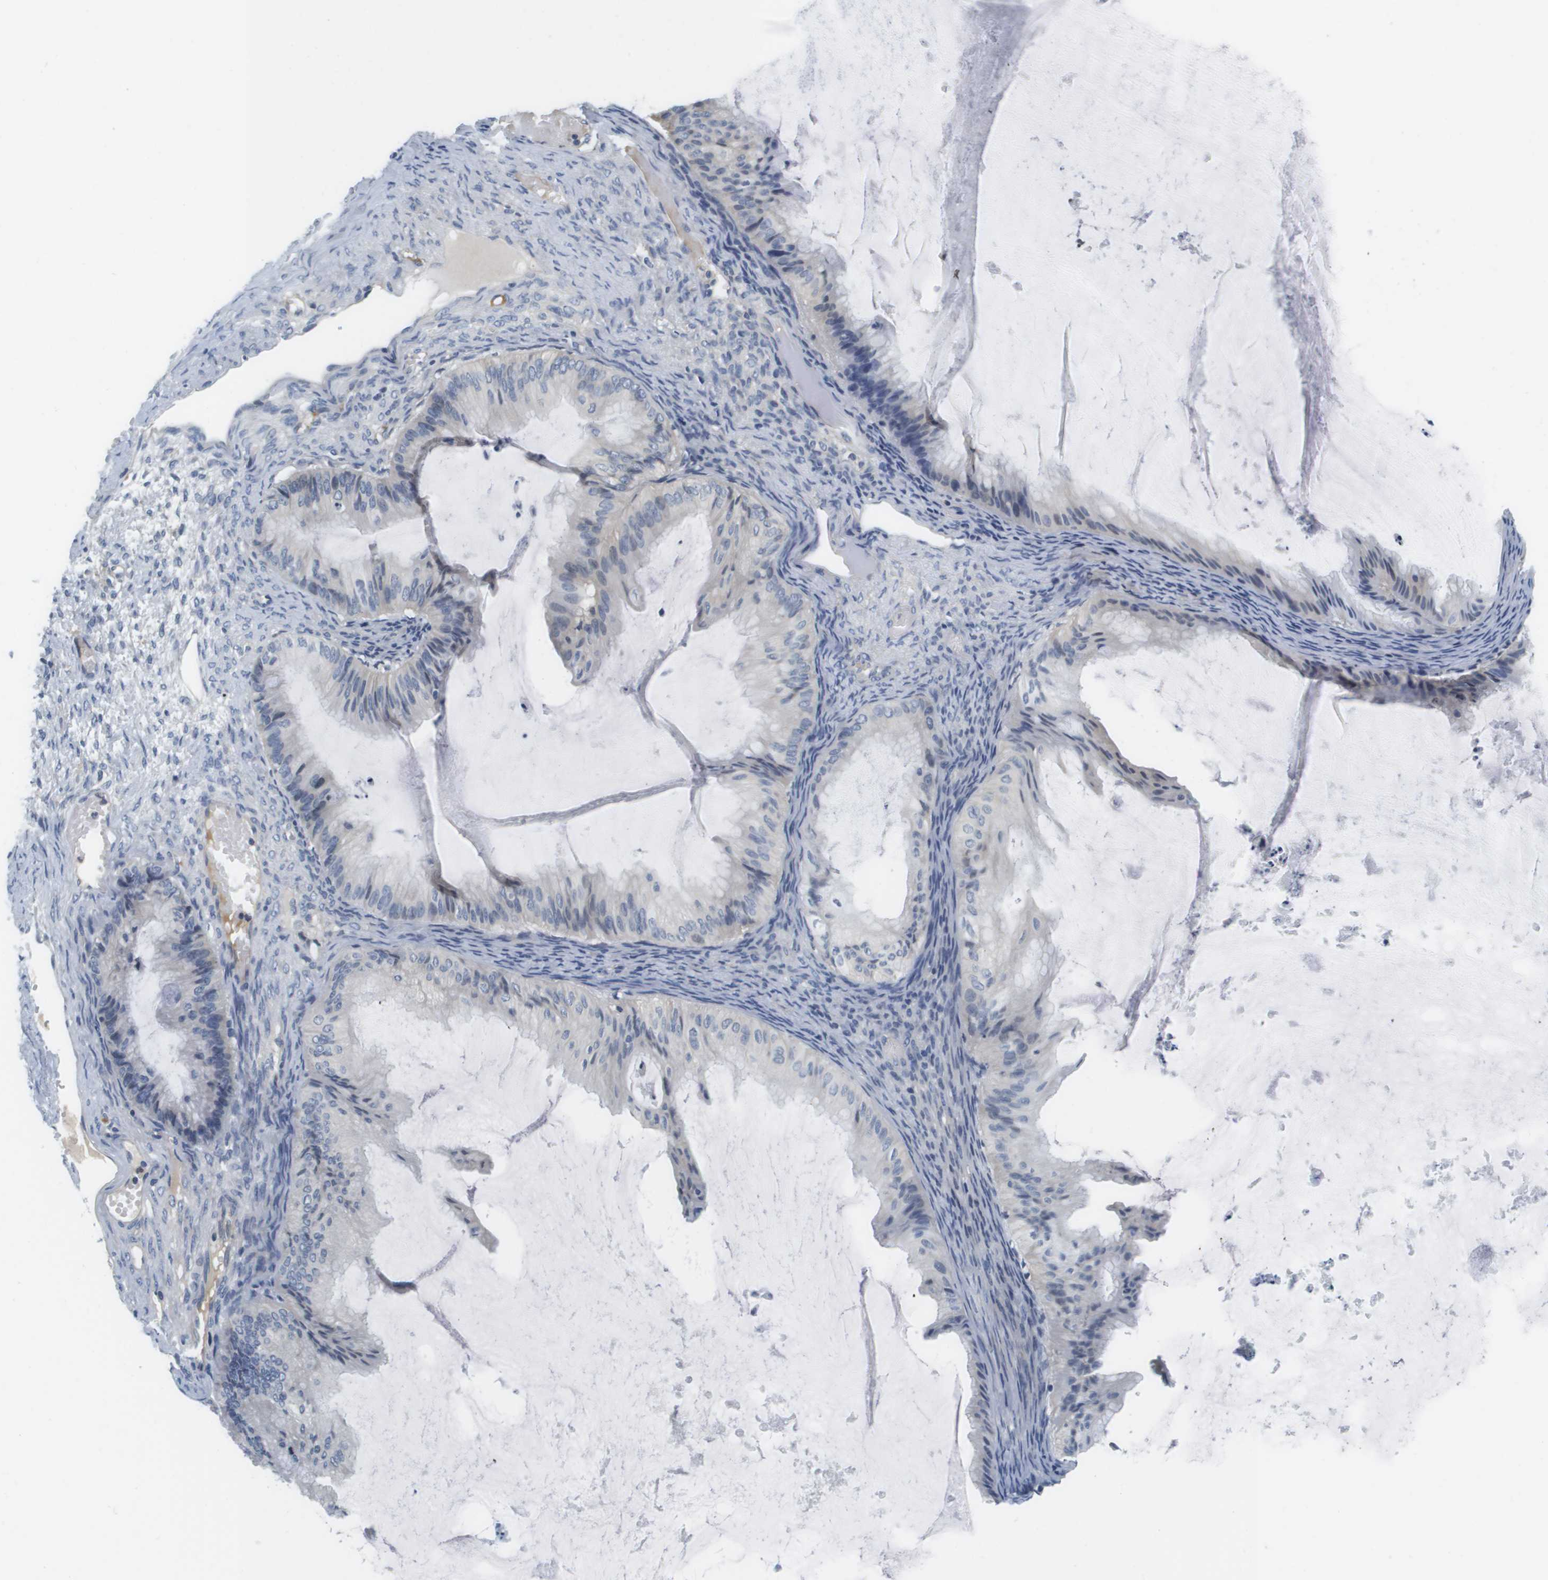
{"staining": {"intensity": "negative", "quantity": "none", "location": "none"}, "tissue": "ovarian cancer", "cell_type": "Tumor cells", "image_type": "cancer", "snomed": [{"axis": "morphology", "description": "Cystadenocarcinoma, mucinous, NOS"}, {"axis": "topography", "description": "Ovary"}], "caption": "Immunohistochemical staining of mucinous cystadenocarcinoma (ovarian) exhibits no significant staining in tumor cells. (Brightfield microscopy of DAB immunohistochemistry at high magnification).", "gene": "KCNJ5", "patient": {"sex": "female", "age": 61}}